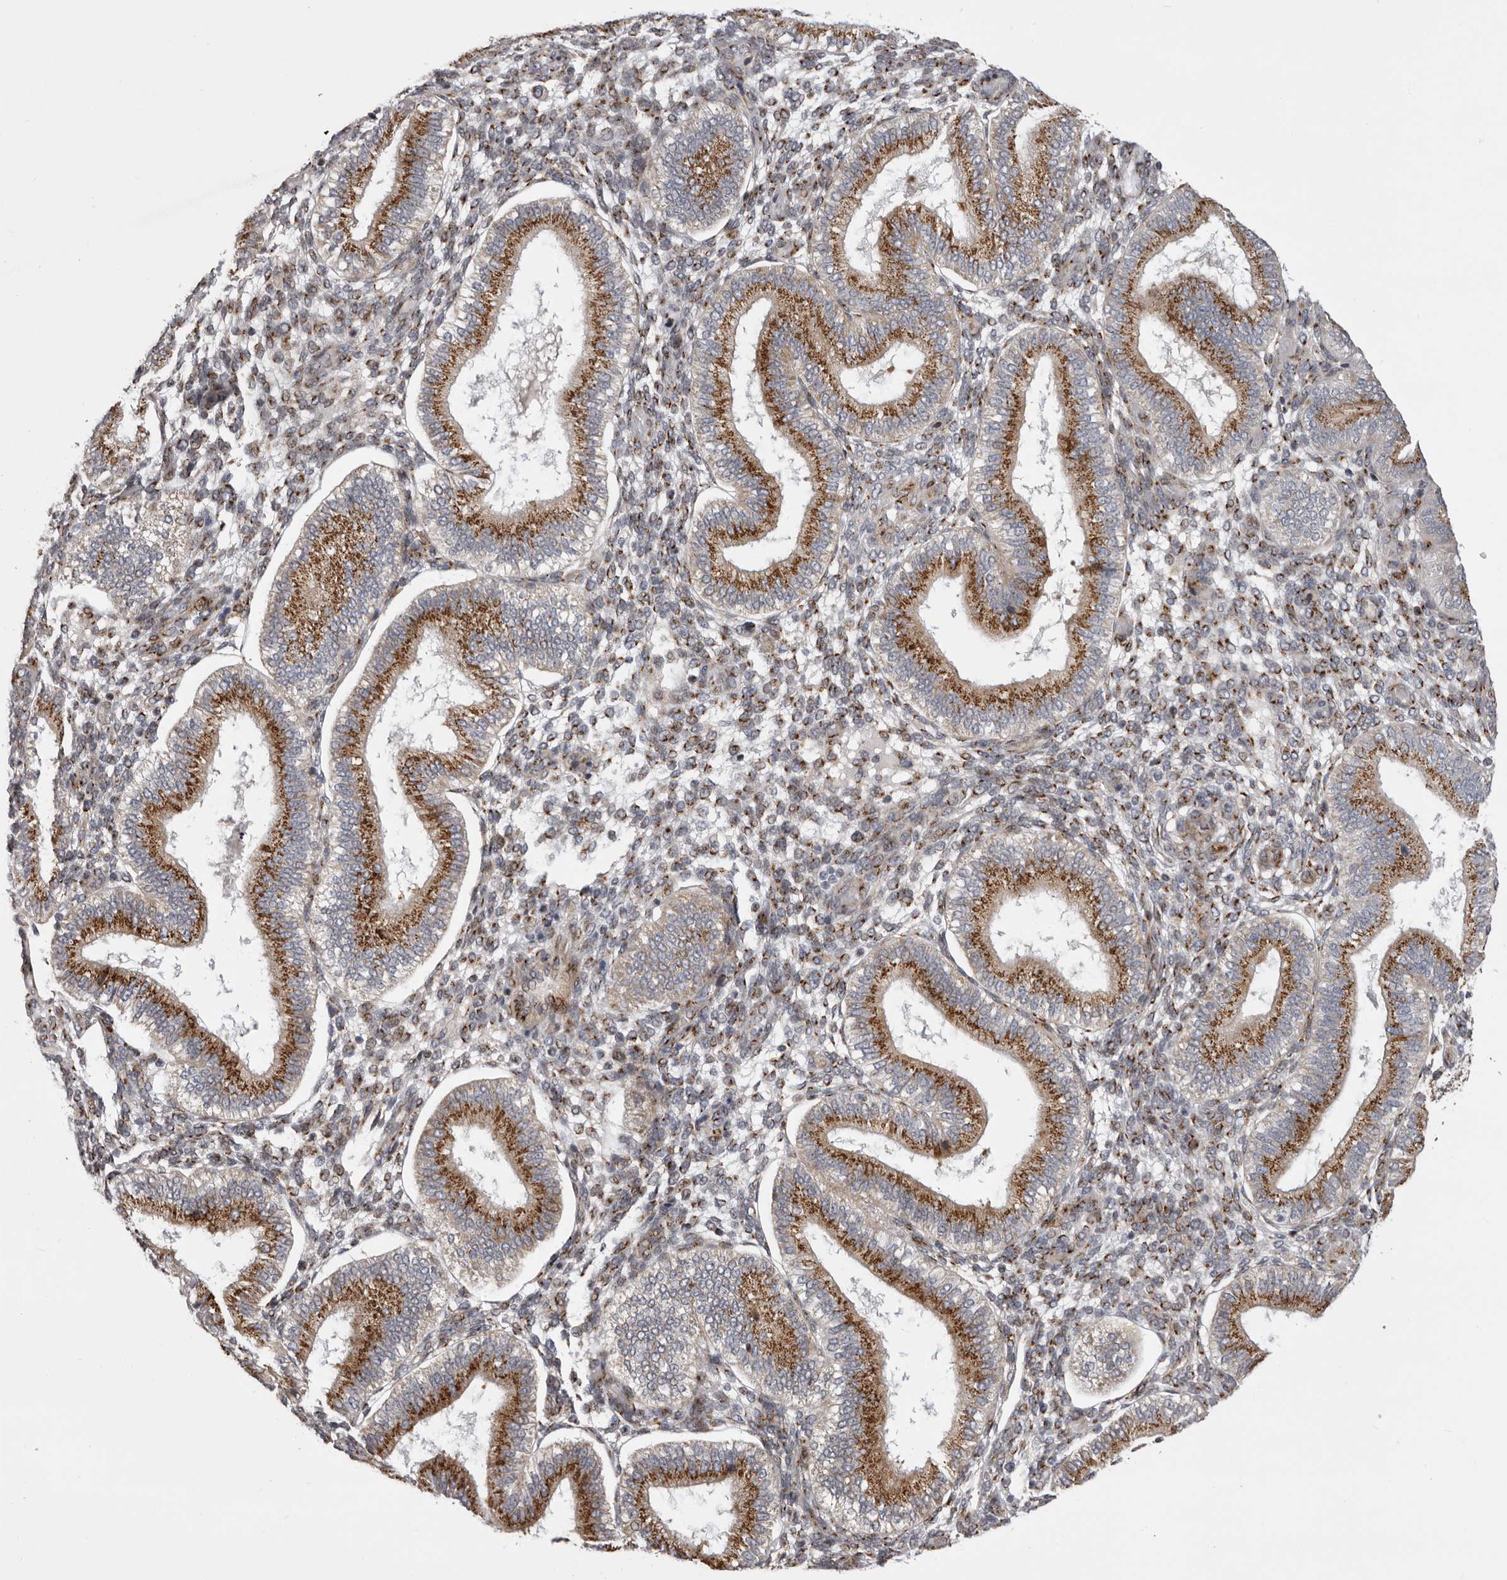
{"staining": {"intensity": "moderate", "quantity": "25%-75%", "location": "cytoplasmic/membranous"}, "tissue": "endometrium", "cell_type": "Cells in endometrial stroma", "image_type": "normal", "snomed": [{"axis": "morphology", "description": "Normal tissue, NOS"}, {"axis": "topography", "description": "Endometrium"}], "caption": "This photomicrograph reveals benign endometrium stained with immunohistochemistry (IHC) to label a protein in brown. The cytoplasmic/membranous of cells in endometrial stroma show moderate positivity for the protein. Nuclei are counter-stained blue.", "gene": "WDR47", "patient": {"sex": "female", "age": 39}}